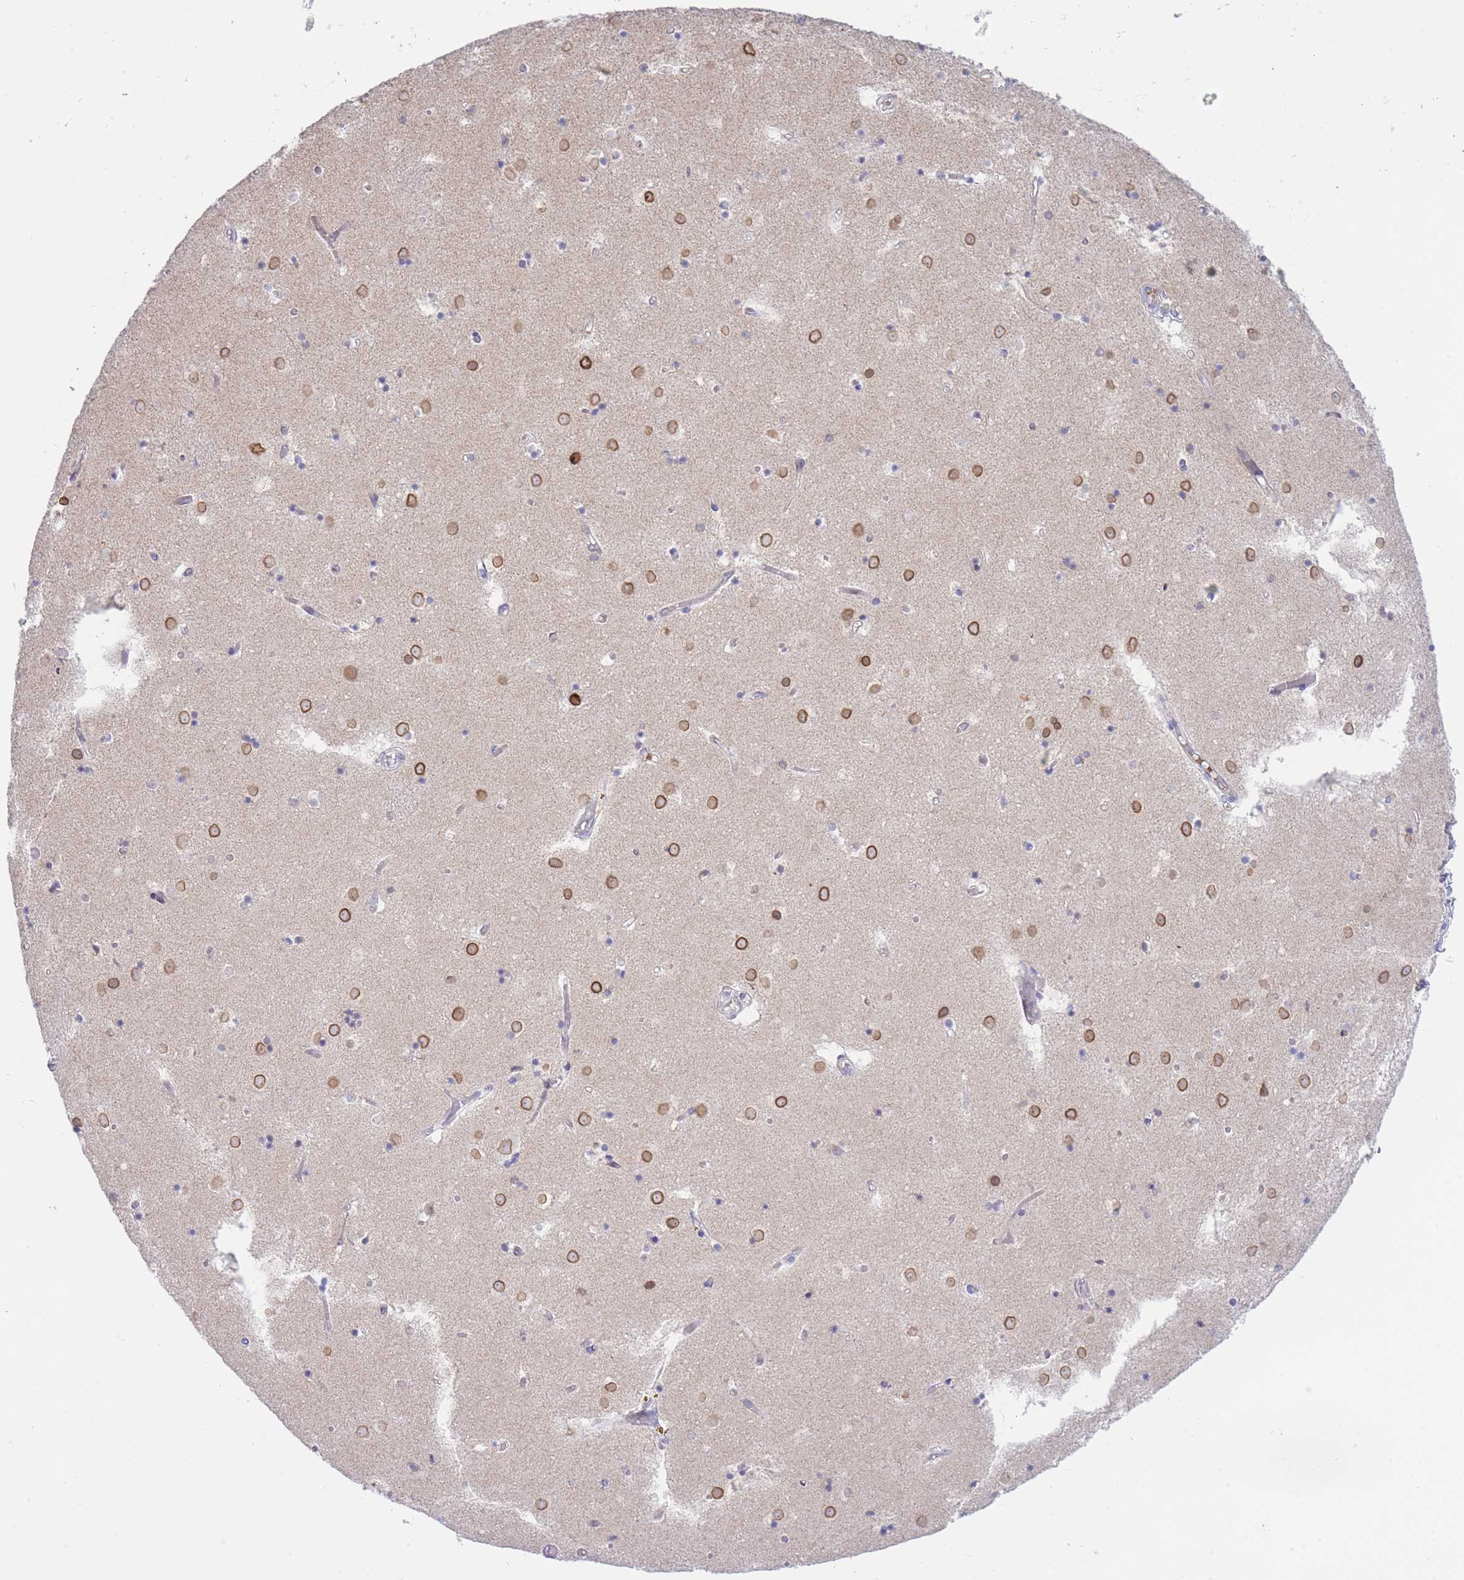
{"staining": {"intensity": "negative", "quantity": "none", "location": "none"}, "tissue": "caudate", "cell_type": "Glial cells", "image_type": "normal", "snomed": [{"axis": "morphology", "description": "Normal tissue, NOS"}, {"axis": "topography", "description": "Lateral ventricle wall"}], "caption": "An IHC histopathology image of unremarkable caudate is shown. There is no staining in glial cells of caudate.", "gene": "NANP", "patient": {"sex": "female", "age": 52}}